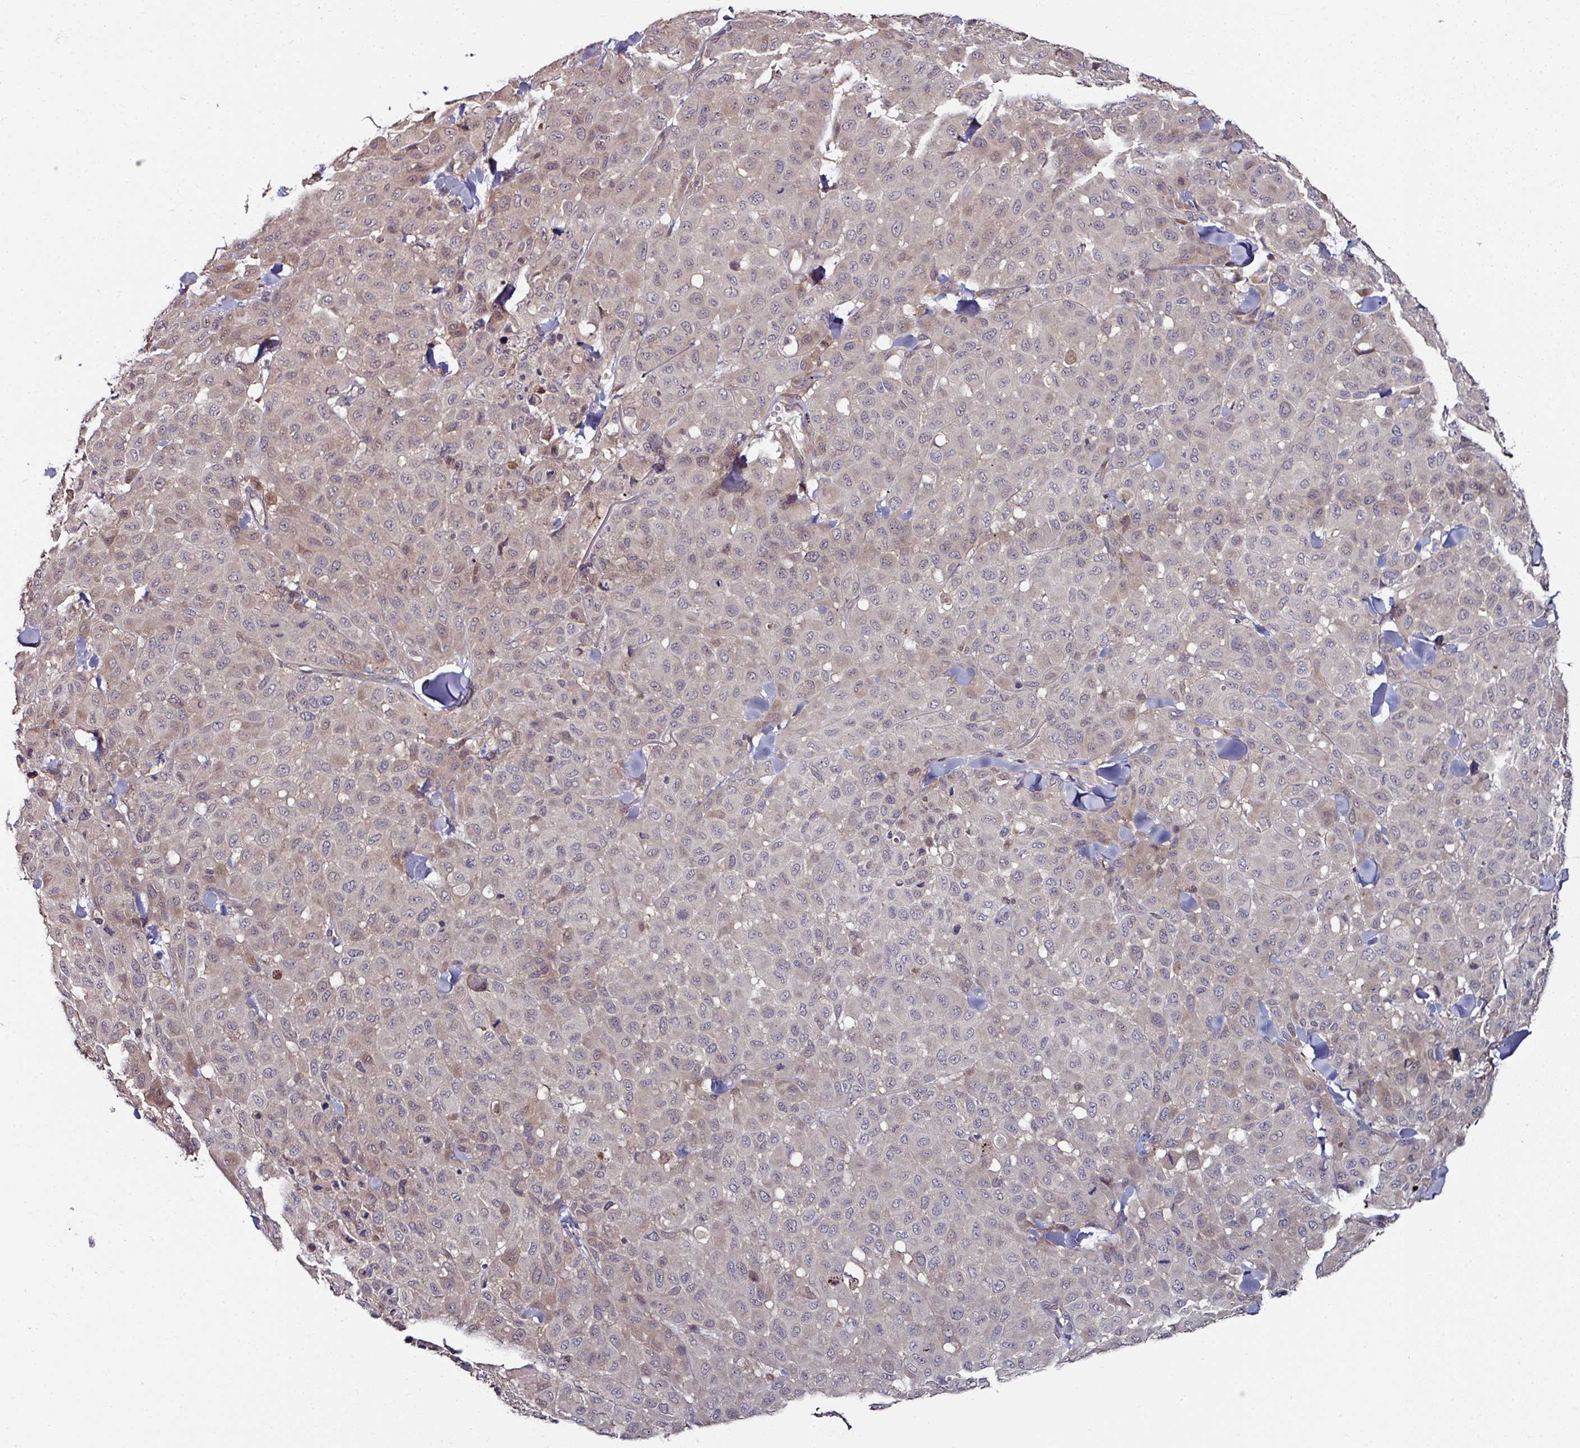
{"staining": {"intensity": "moderate", "quantity": "<25%", "location": "cytoplasmic/membranous"}, "tissue": "melanoma", "cell_type": "Tumor cells", "image_type": "cancer", "snomed": [{"axis": "morphology", "description": "Malignant melanoma, Metastatic site"}, {"axis": "topography", "description": "Skin"}], "caption": "Immunohistochemistry (IHC) histopathology image of human melanoma stained for a protein (brown), which displays low levels of moderate cytoplasmic/membranous expression in approximately <25% of tumor cells.", "gene": "CTDSP2", "patient": {"sex": "female", "age": 81}}